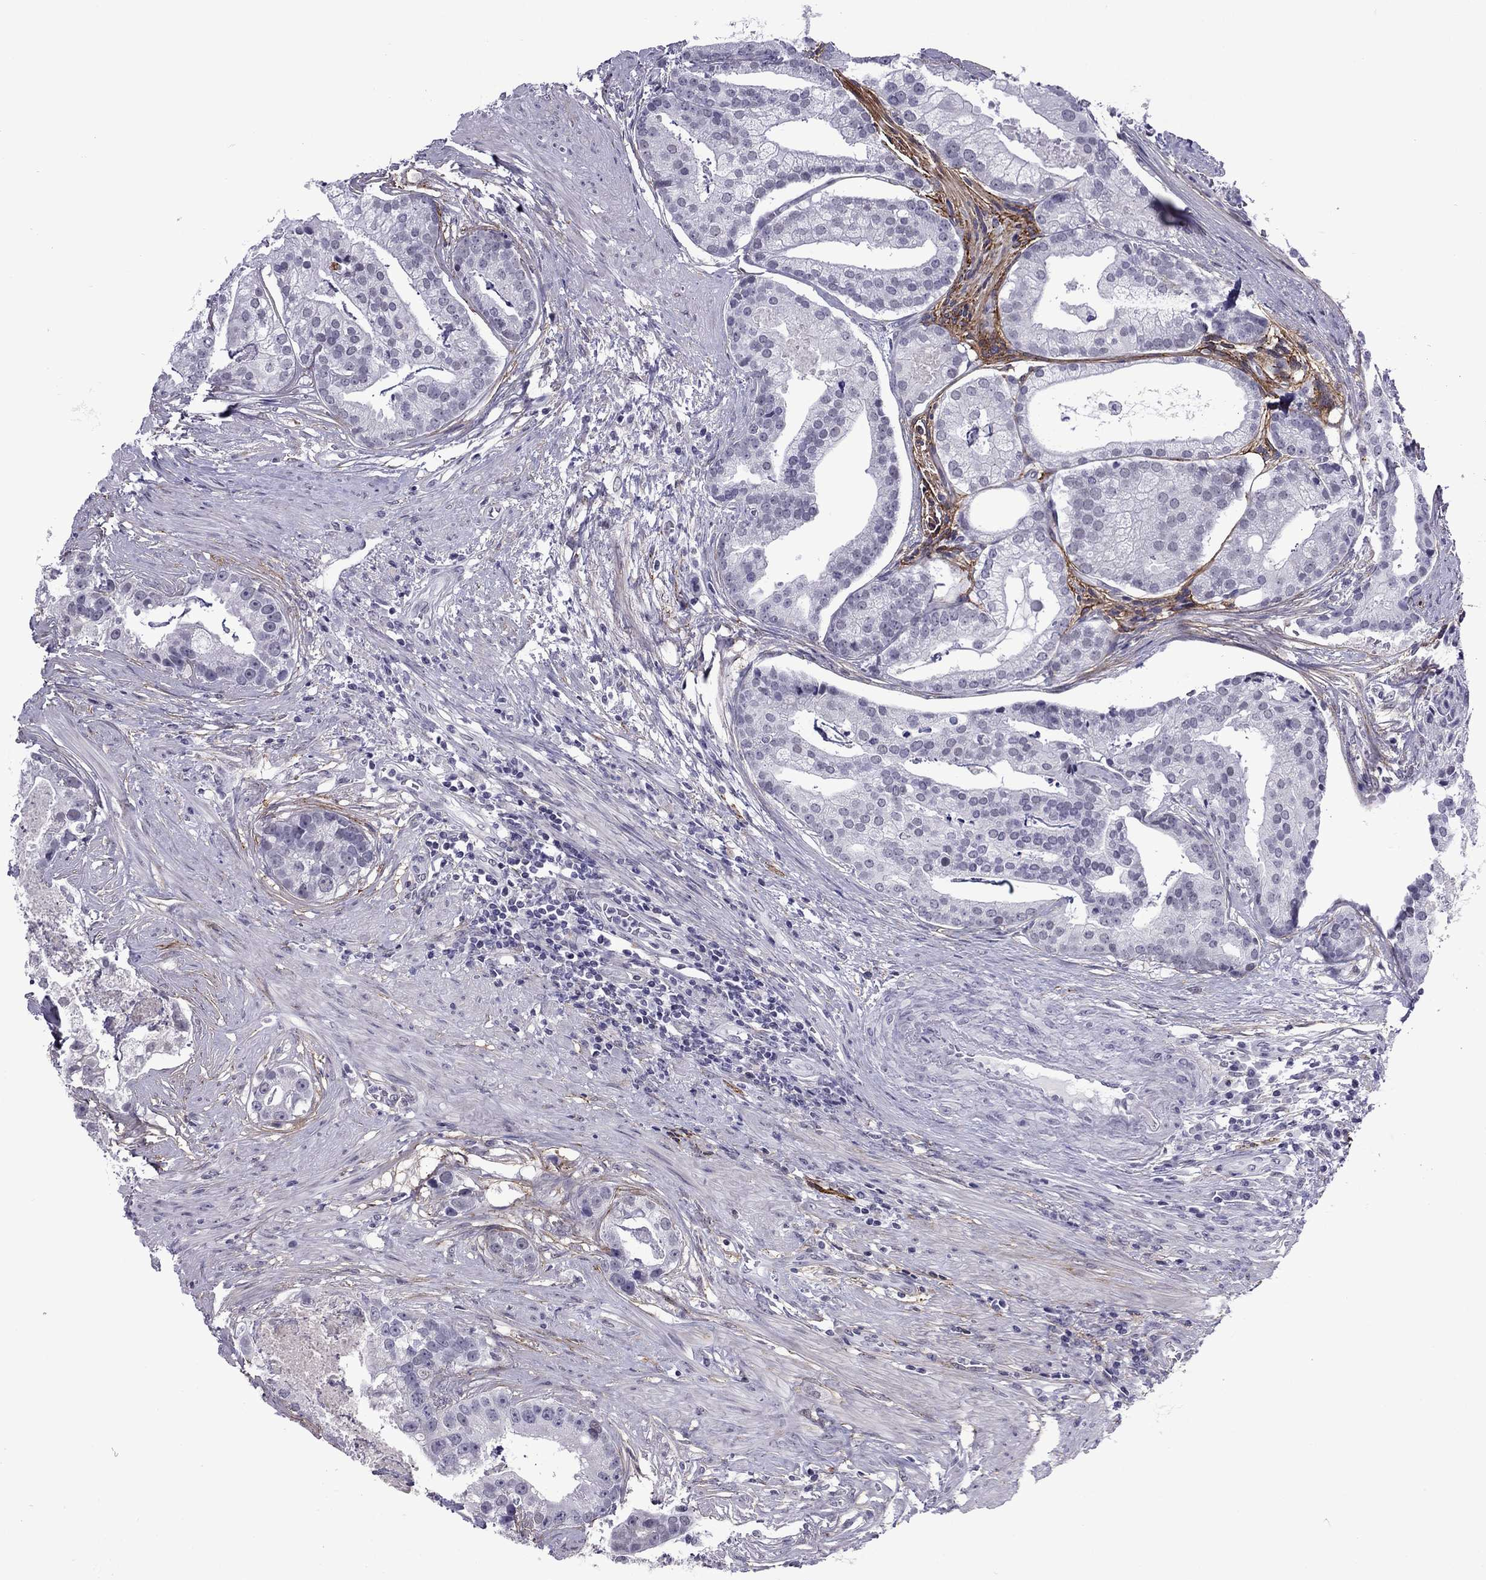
{"staining": {"intensity": "negative", "quantity": "none", "location": "none"}, "tissue": "prostate cancer", "cell_type": "Tumor cells", "image_type": "cancer", "snomed": [{"axis": "morphology", "description": "Adenocarcinoma, NOS"}, {"axis": "topography", "description": "Prostate and seminal vesicle, NOS"}, {"axis": "topography", "description": "Prostate"}], "caption": "Adenocarcinoma (prostate) stained for a protein using immunohistochemistry (IHC) demonstrates no staining tumor cells.", "gene": "ZNF646", "patient": {"sex": "male", "age": 44}}